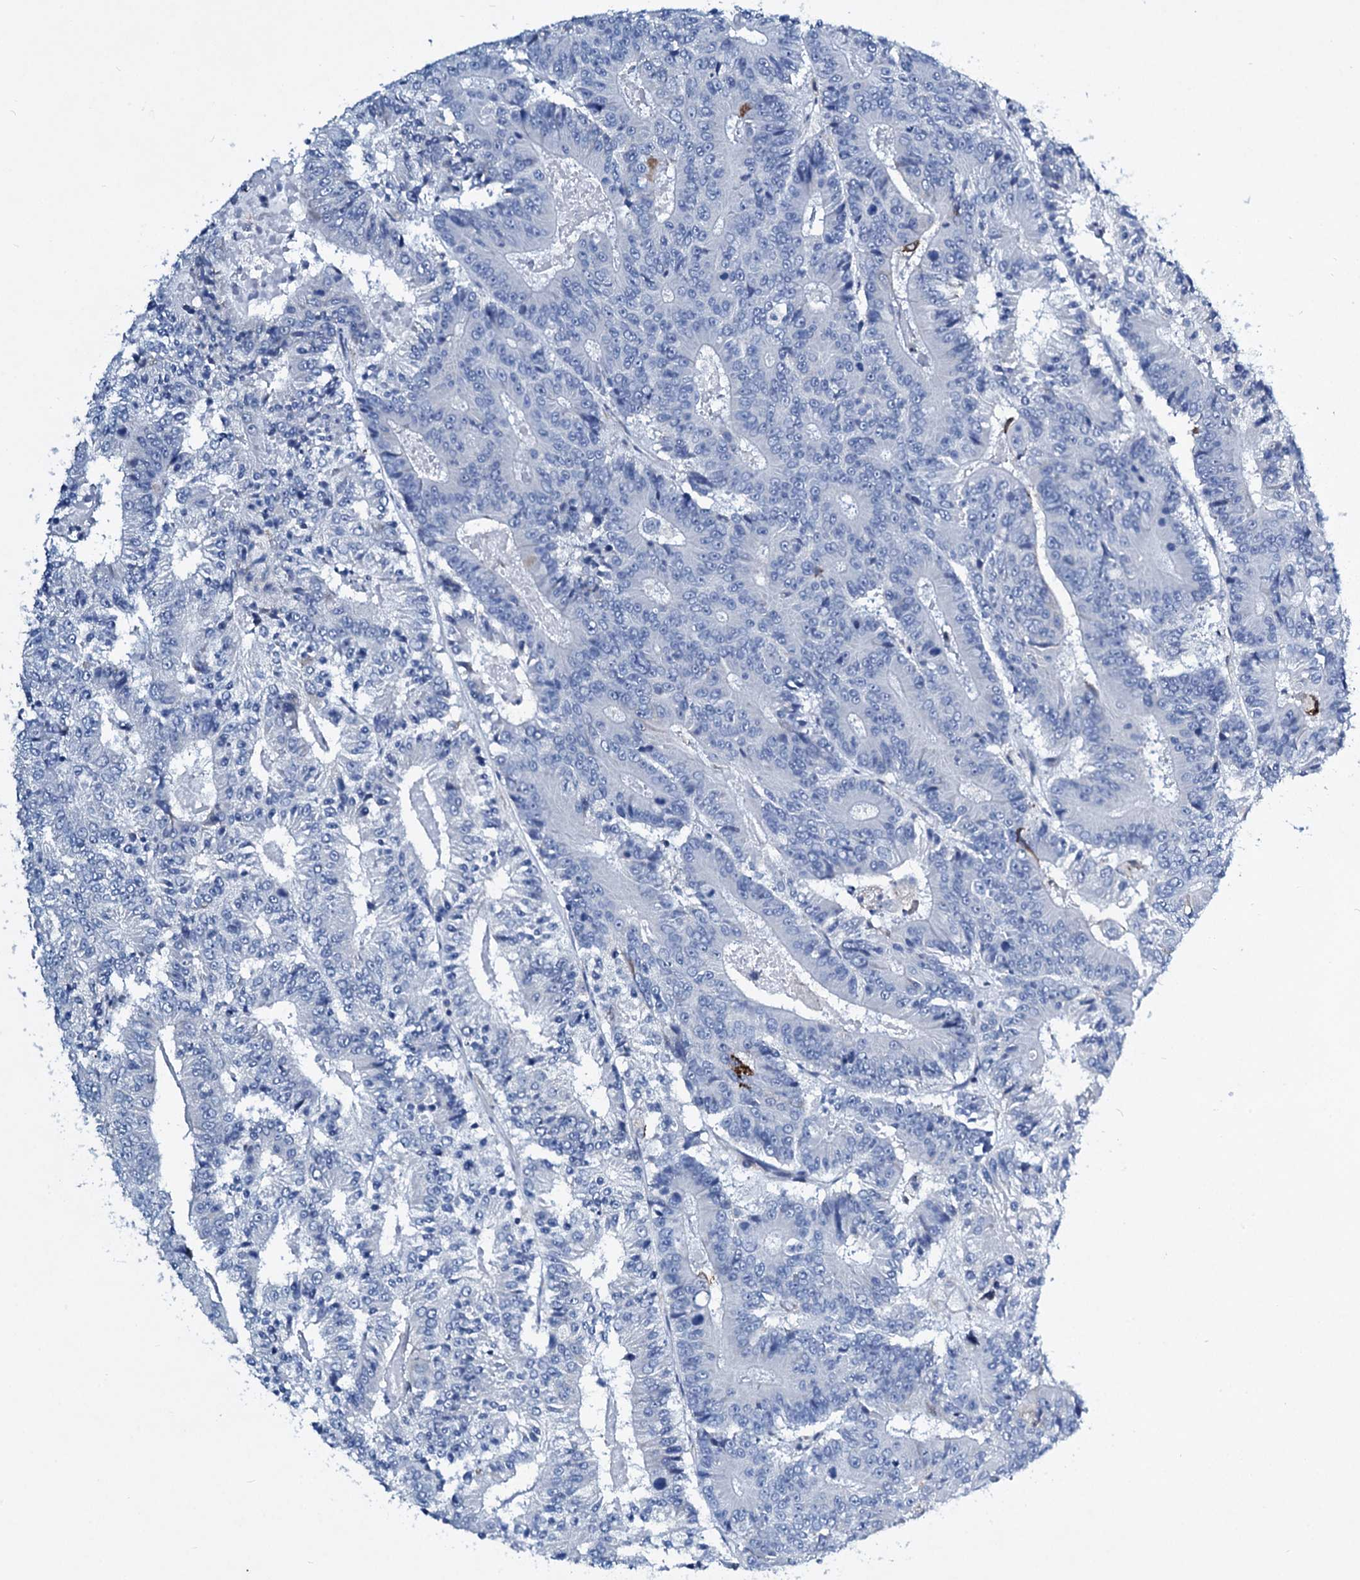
{"staining": {"intensity": "negative", "quantity": "none", "location": "none"}, "tissue": "colorectal cancer", "cell_type": "Tumor cells", "image_type": "cancer", "snomed": [{"axis": "morphology", "description": "Adenocarcinoma, NOS"}, {"axis": "topography", "description": "Colon"}], "caption": "This is an IHC photomicrograph of human colorectal cancer (adenocarcinoma). There is no staining in tumor cells.", "gene": "TPGS2", "patient": {"sex": "male", "age": 83}}